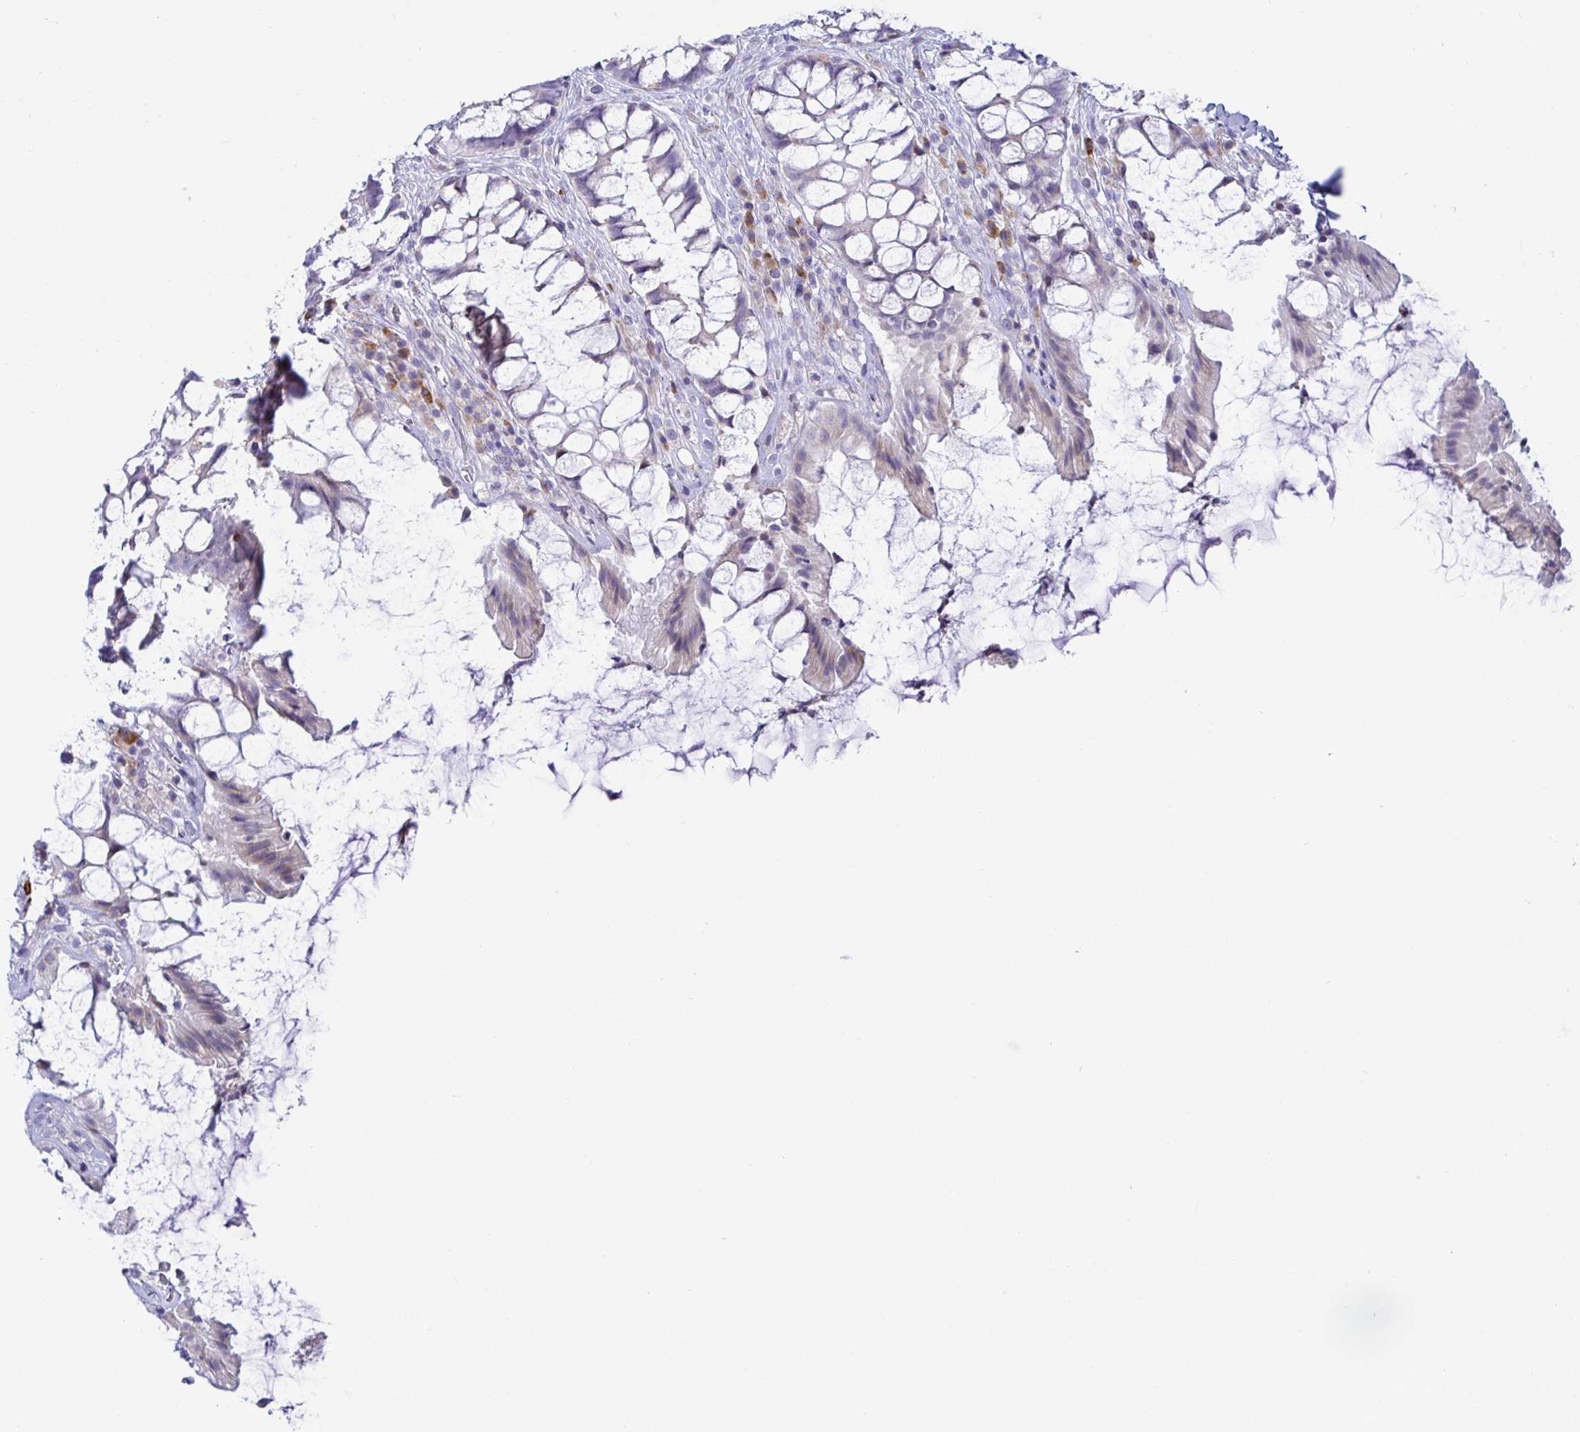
{"staining": {"intensity": "negative", "quantity": "none", "location": "none"}, "tissue": "rectum", "cell_type": "Glandular cells", "image_type": "normal", "snomed": [{"axis": "morphology", "description": "Normal tissue, NOS"}, {"axis": "topography", "description": "Rectum"}], "caption": "IHC micrograph of normal rectum: human rectum stained with DAB (3,3'-diaminobenzidine) exhibits no significant protein expression in glandular cells.", "gene": "TFPI2", "patient": {"sex": "female", "age": 58}}